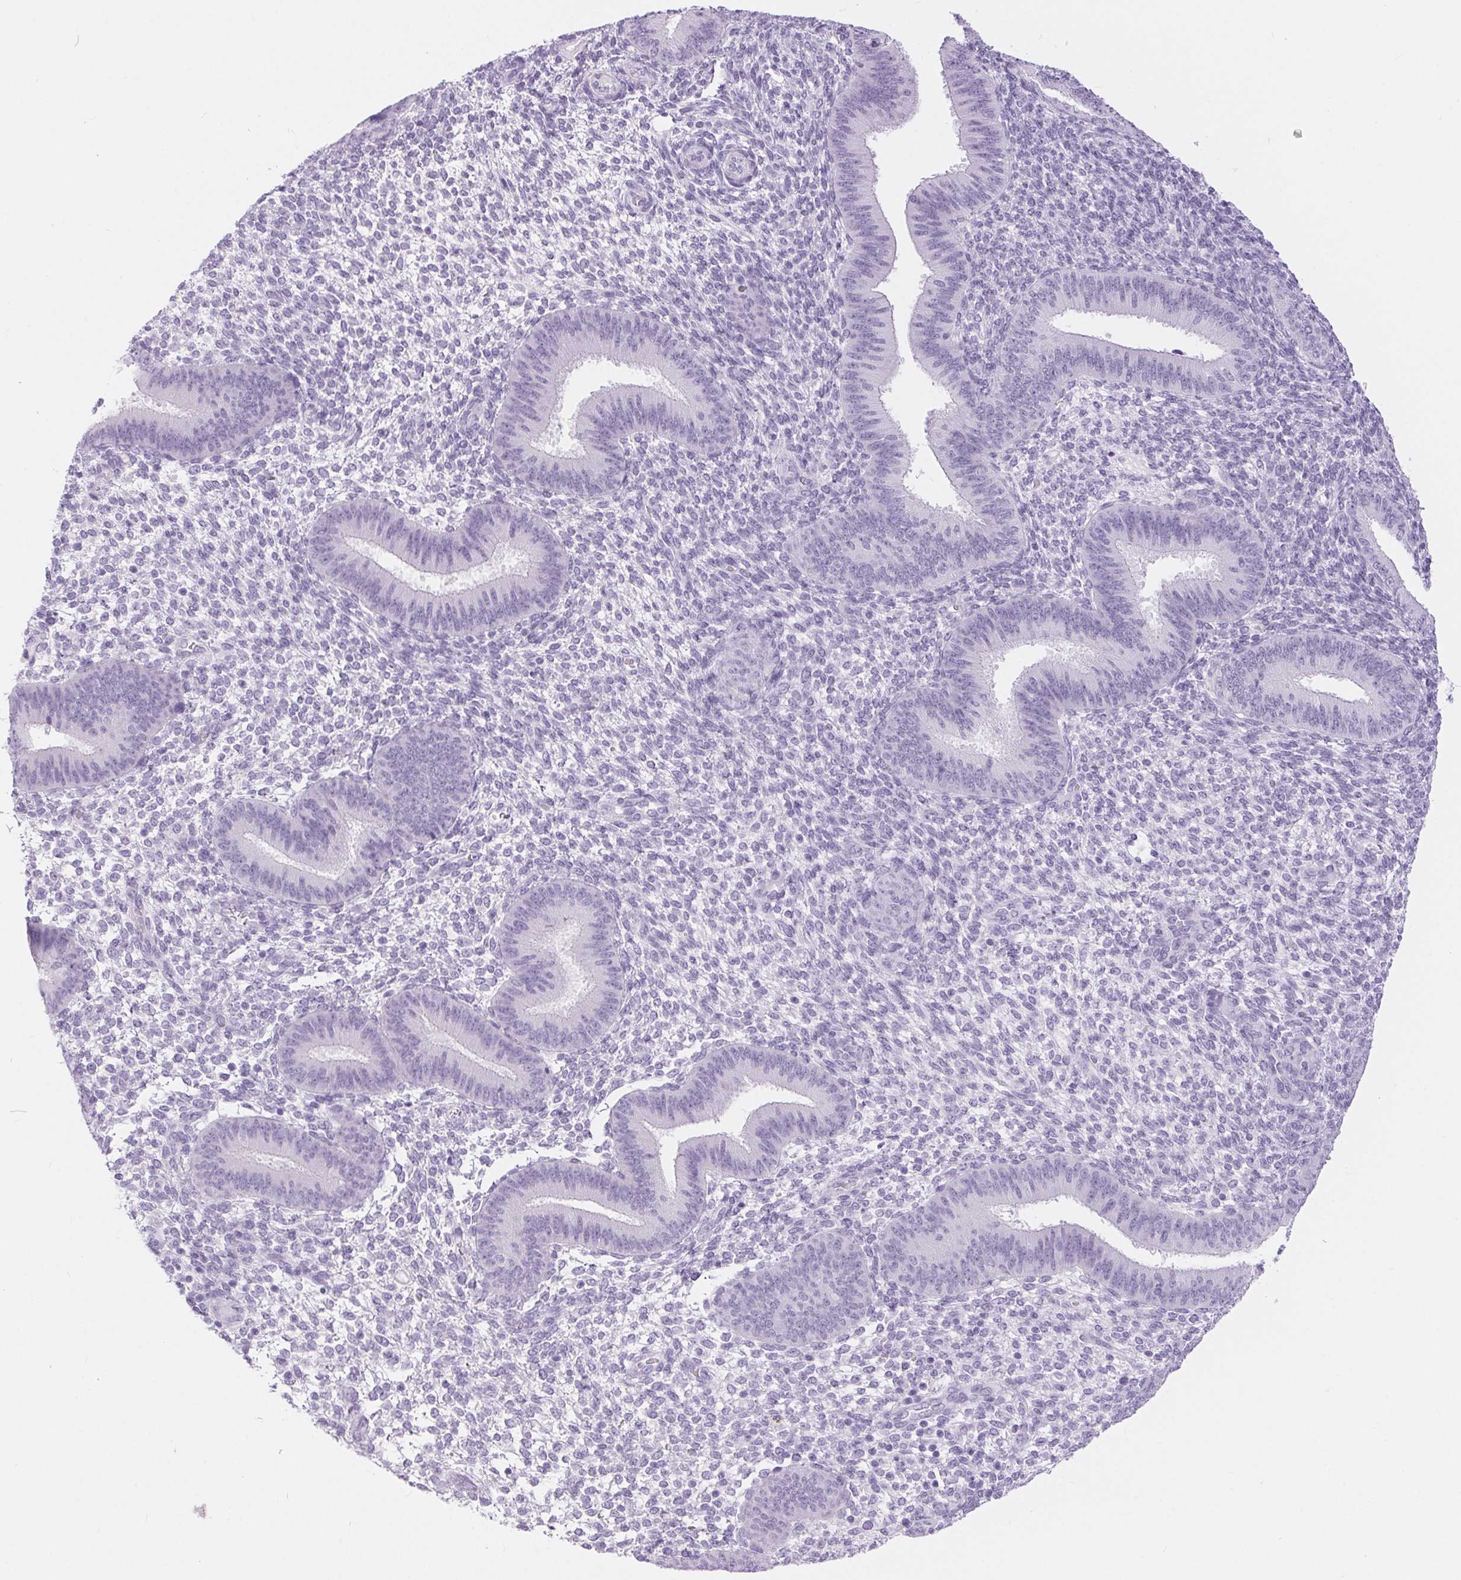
{"staining": {"intensity": "negative", "quantity": "none", "location": "none"}, "tissue": "endometrium", "cell_type": "Cells in endometrial stroma", "image_type": "normal", "snomed": [{"axis": "morphology", "description": "Normal tissue, NOS"}, {"axis": "topography", "description": "Endometrium"}], "caption": "DAB immunohistochemical staining of unremarkable human endometrium displays no significant staining in cells in endometrial stroma.", "gene": "XDH", "patient": {"sex": "female", "age": 39}}